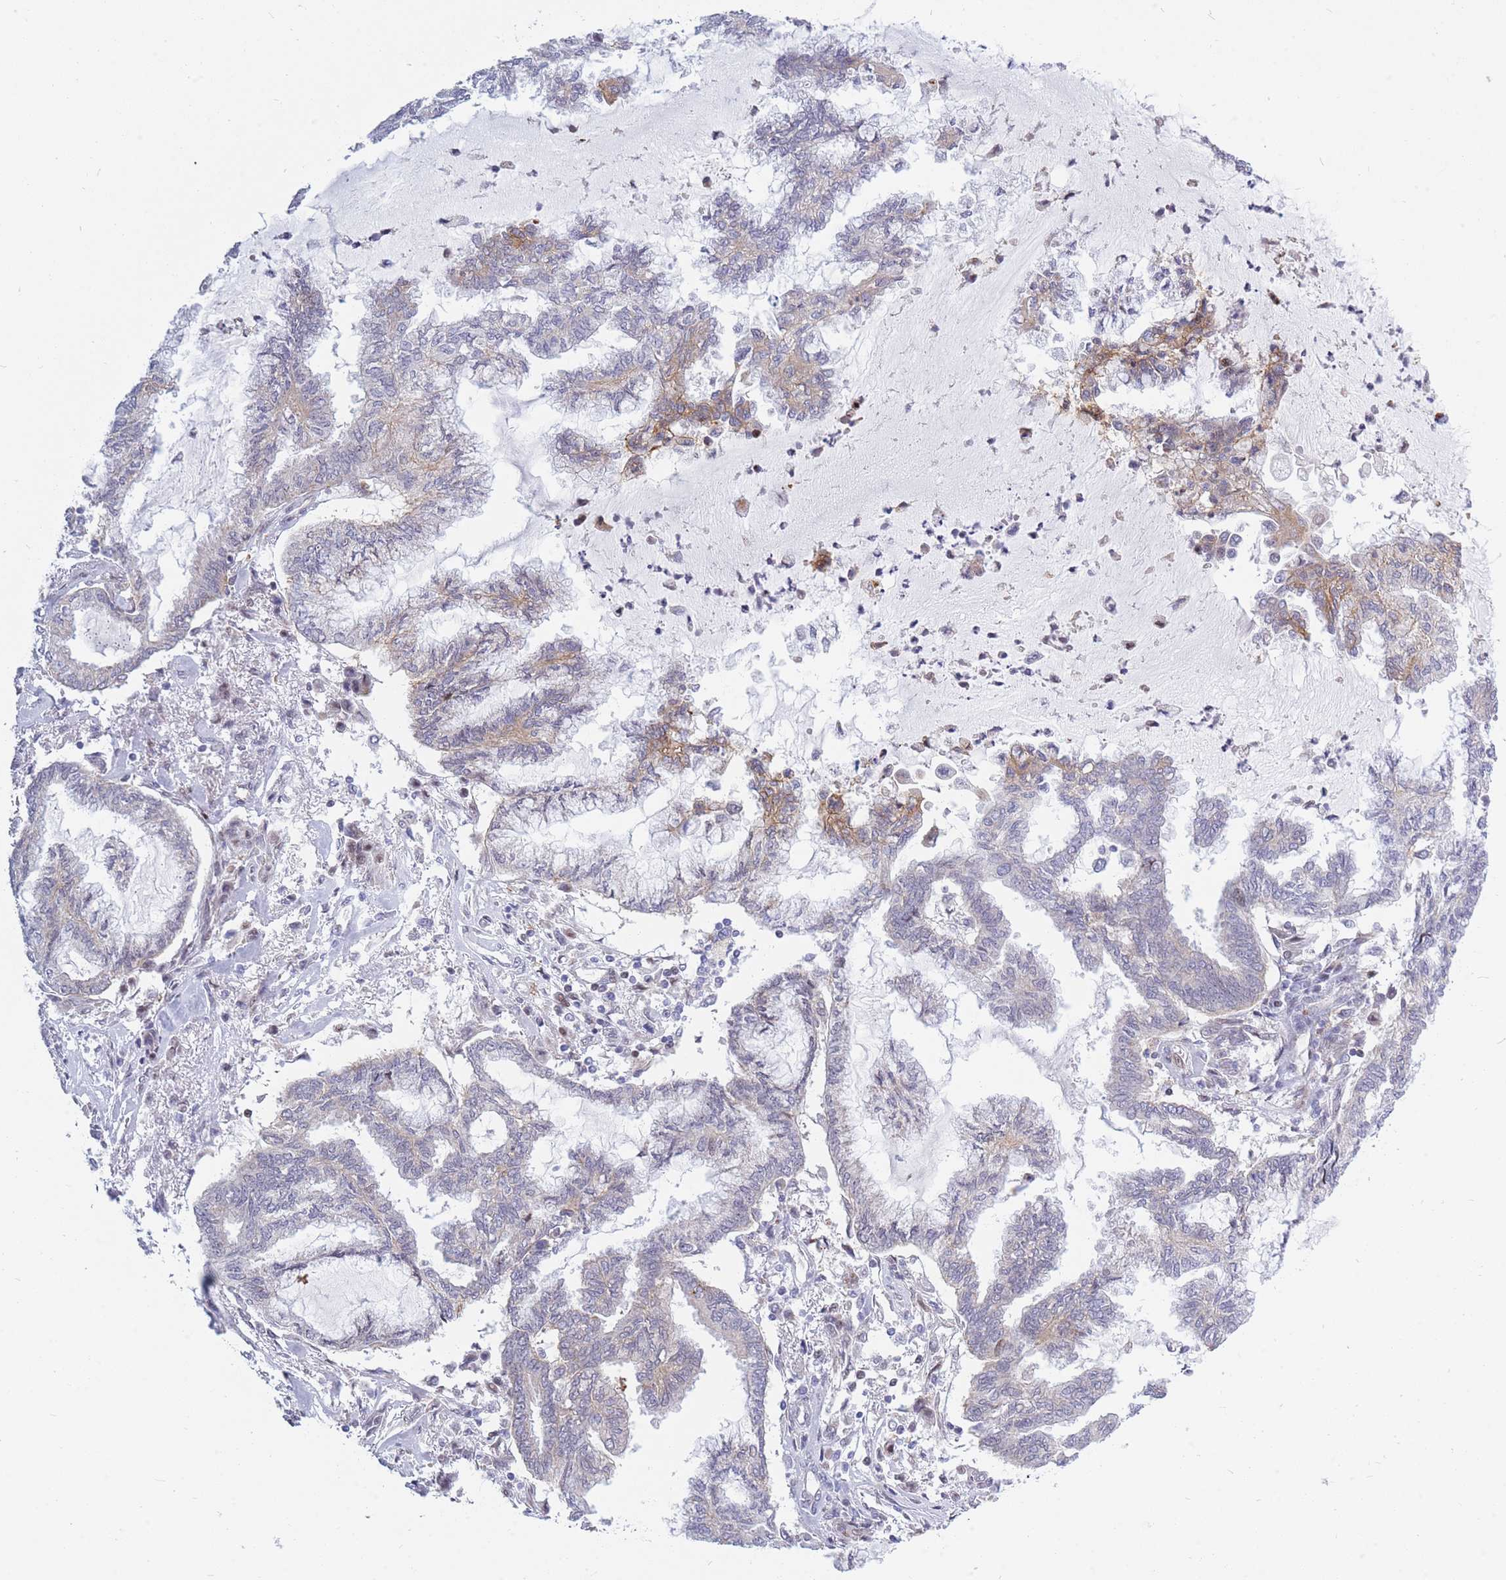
{"staining": {"intensity": "weak", "quantity": "<25%", "location": "cytoplasmic/membranous"}, "tissue": "endometrial cancer", "cell_type": "Tumor cells", "image_type": "cancer", "snomed": [{"axis": "morphology", "description": "Adenocarcinoma, NOS"}, {"axis": "topography", "description": "Endometrium"}], "caption": "Tumor cells are negative for protein expression in human endometrial cancer.", "gene": "MOB4", "patient": {"sex": "female", "age": 86}}